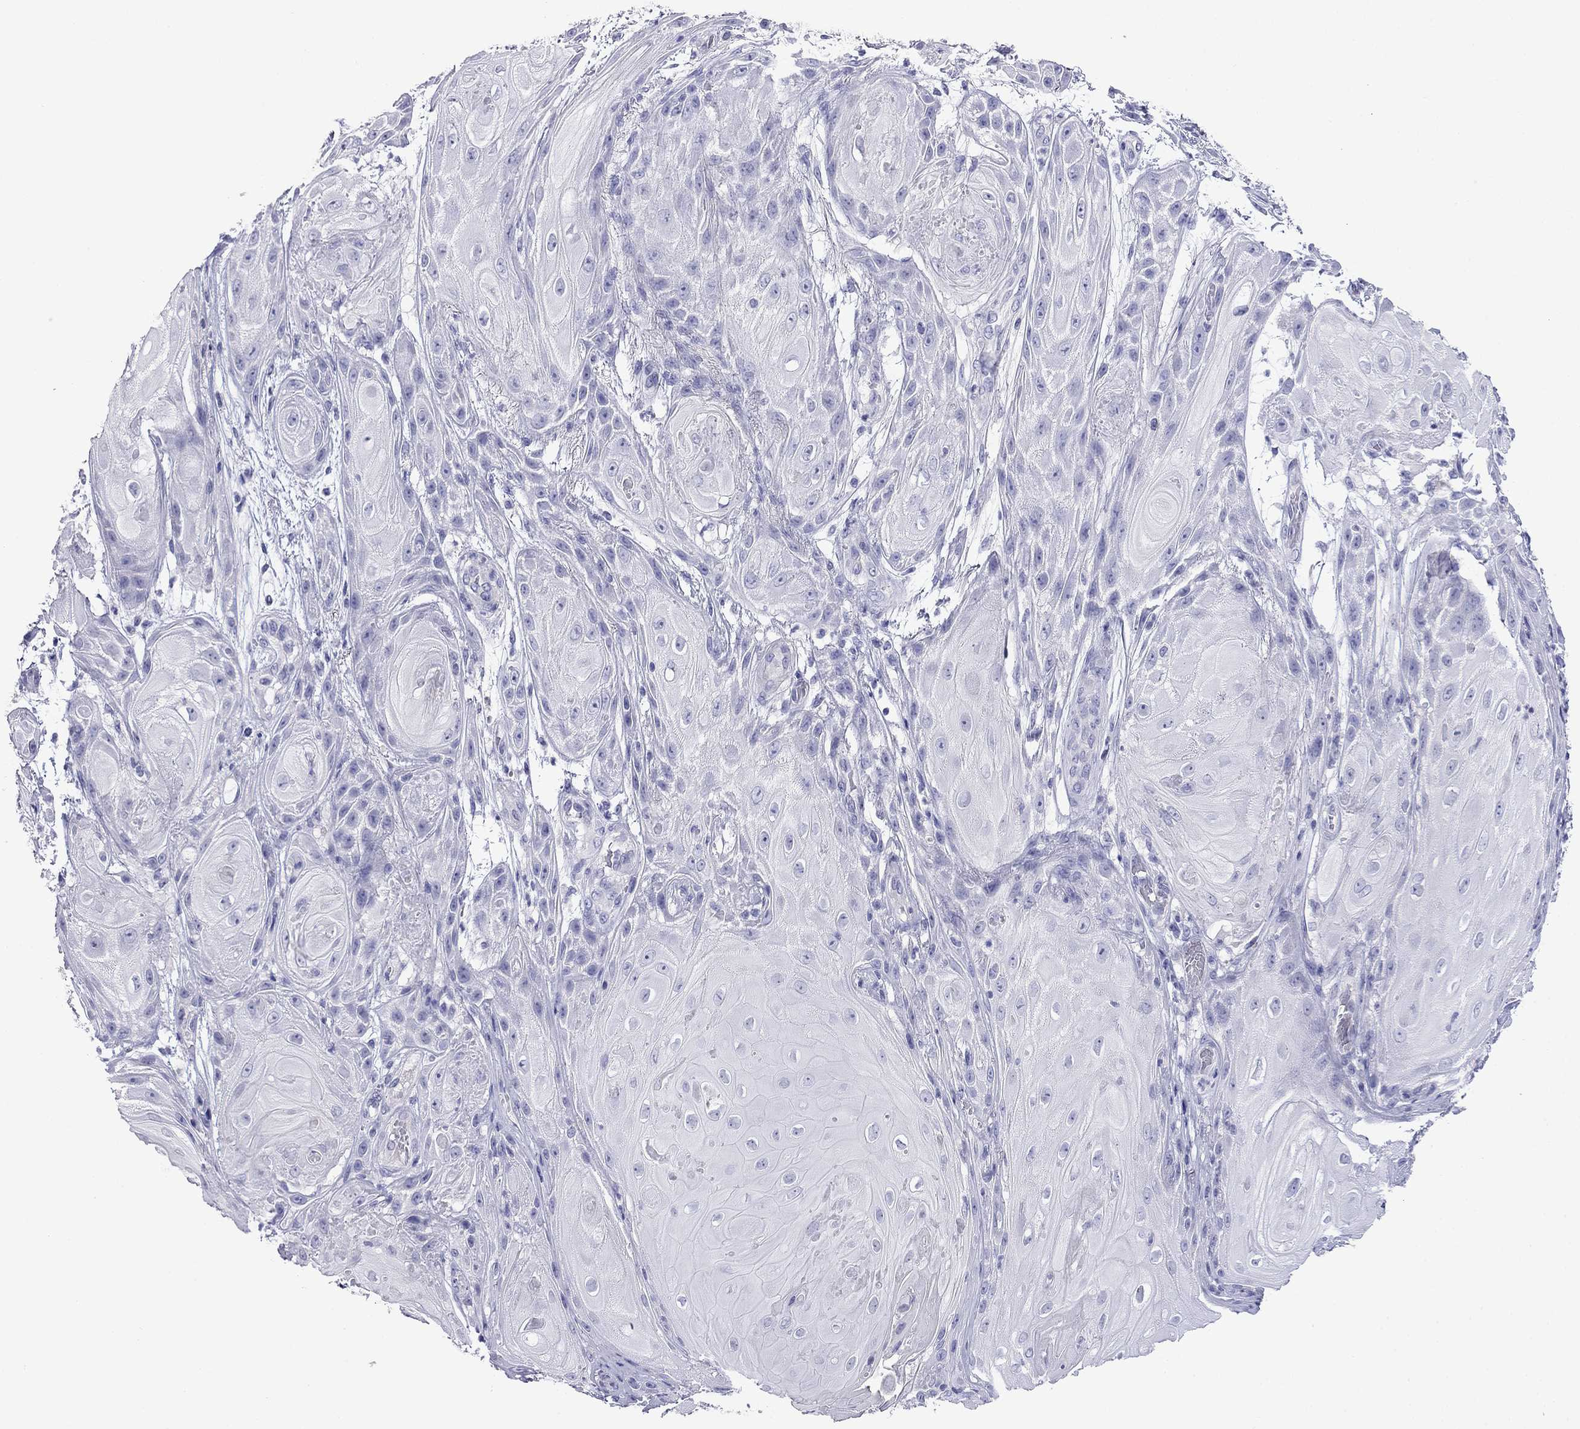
{"staining": {"intensity": "negative", "quantity": "none", "location": "none"}, "tissue": "skin cancer", "cell_type": "Tumor cells", "image_type": "cancer", "snomed": [{"axis": "morphology", "description": "Squamous cell carcinoma, NOS"}, {"axis": "topography", "description": "Skin"}], "caption": "Protein analysis of skin squamous cell carcinoma reveals no significant staining in tumor cells. Brightfield microscopy of immunohistochemistry stained with DAB (brown) and hematoxylin (blue), captured at high magnification.", "gene": "MYO15A", "patient": {"sex": "male", "age": 62}}